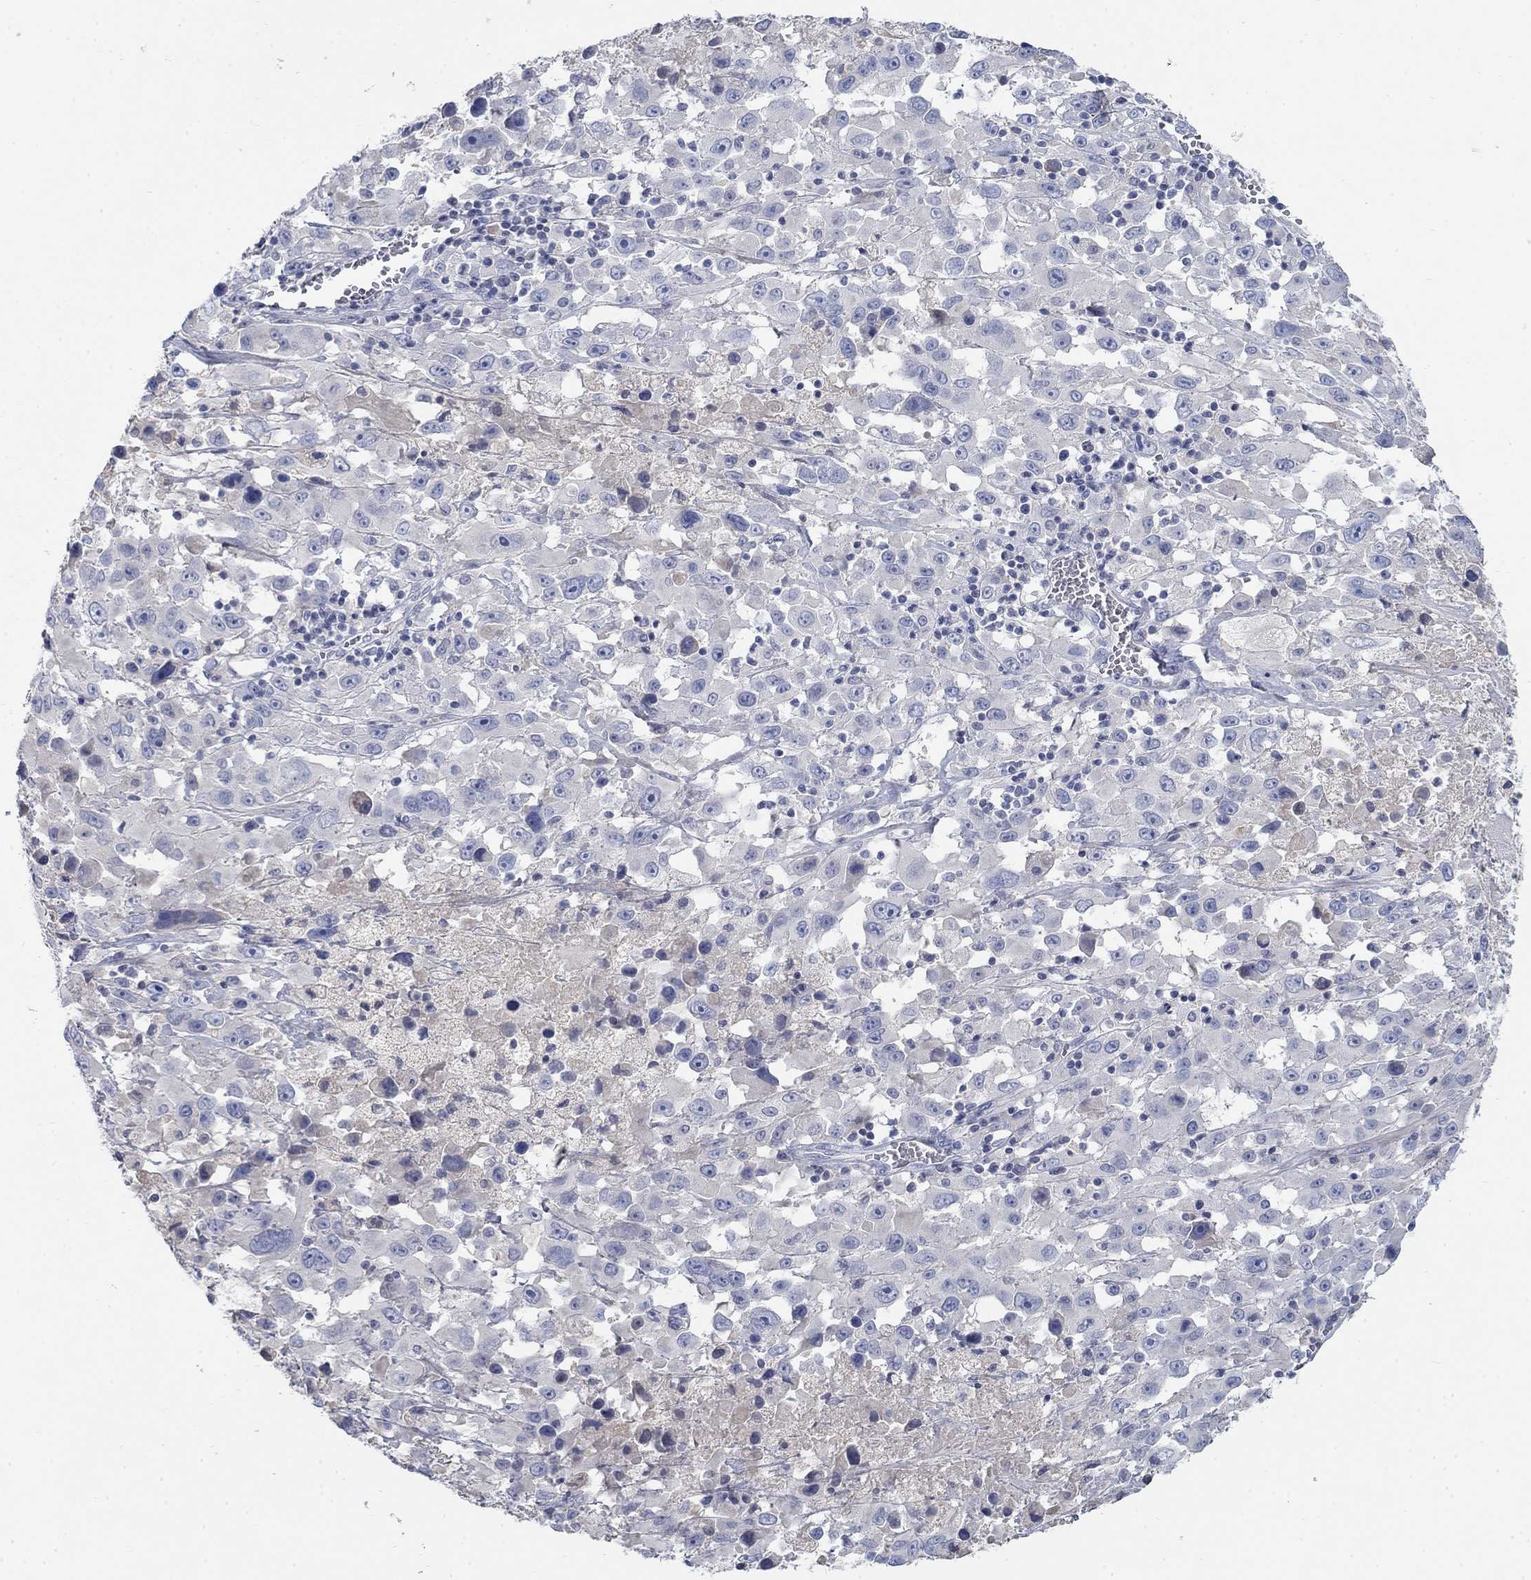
{"staining": {"intensity": "negative", "quantity": "none", "location": "none"}, "tissue": "melanoma", "cell_type": "Tumor cells", "image_type": "cancer", "snomed": [{"axis": "morphology", "description": "Malignant melanoma, Metastatic site"}, {"axis": "topography", "description": "Lymph node"}], "caption": "This is an IHC photomicrograph of human melanoma. There is no staining in tumor cells.", "gene": "TMEM249", "patient": {"sex": "male", "age": 50}}